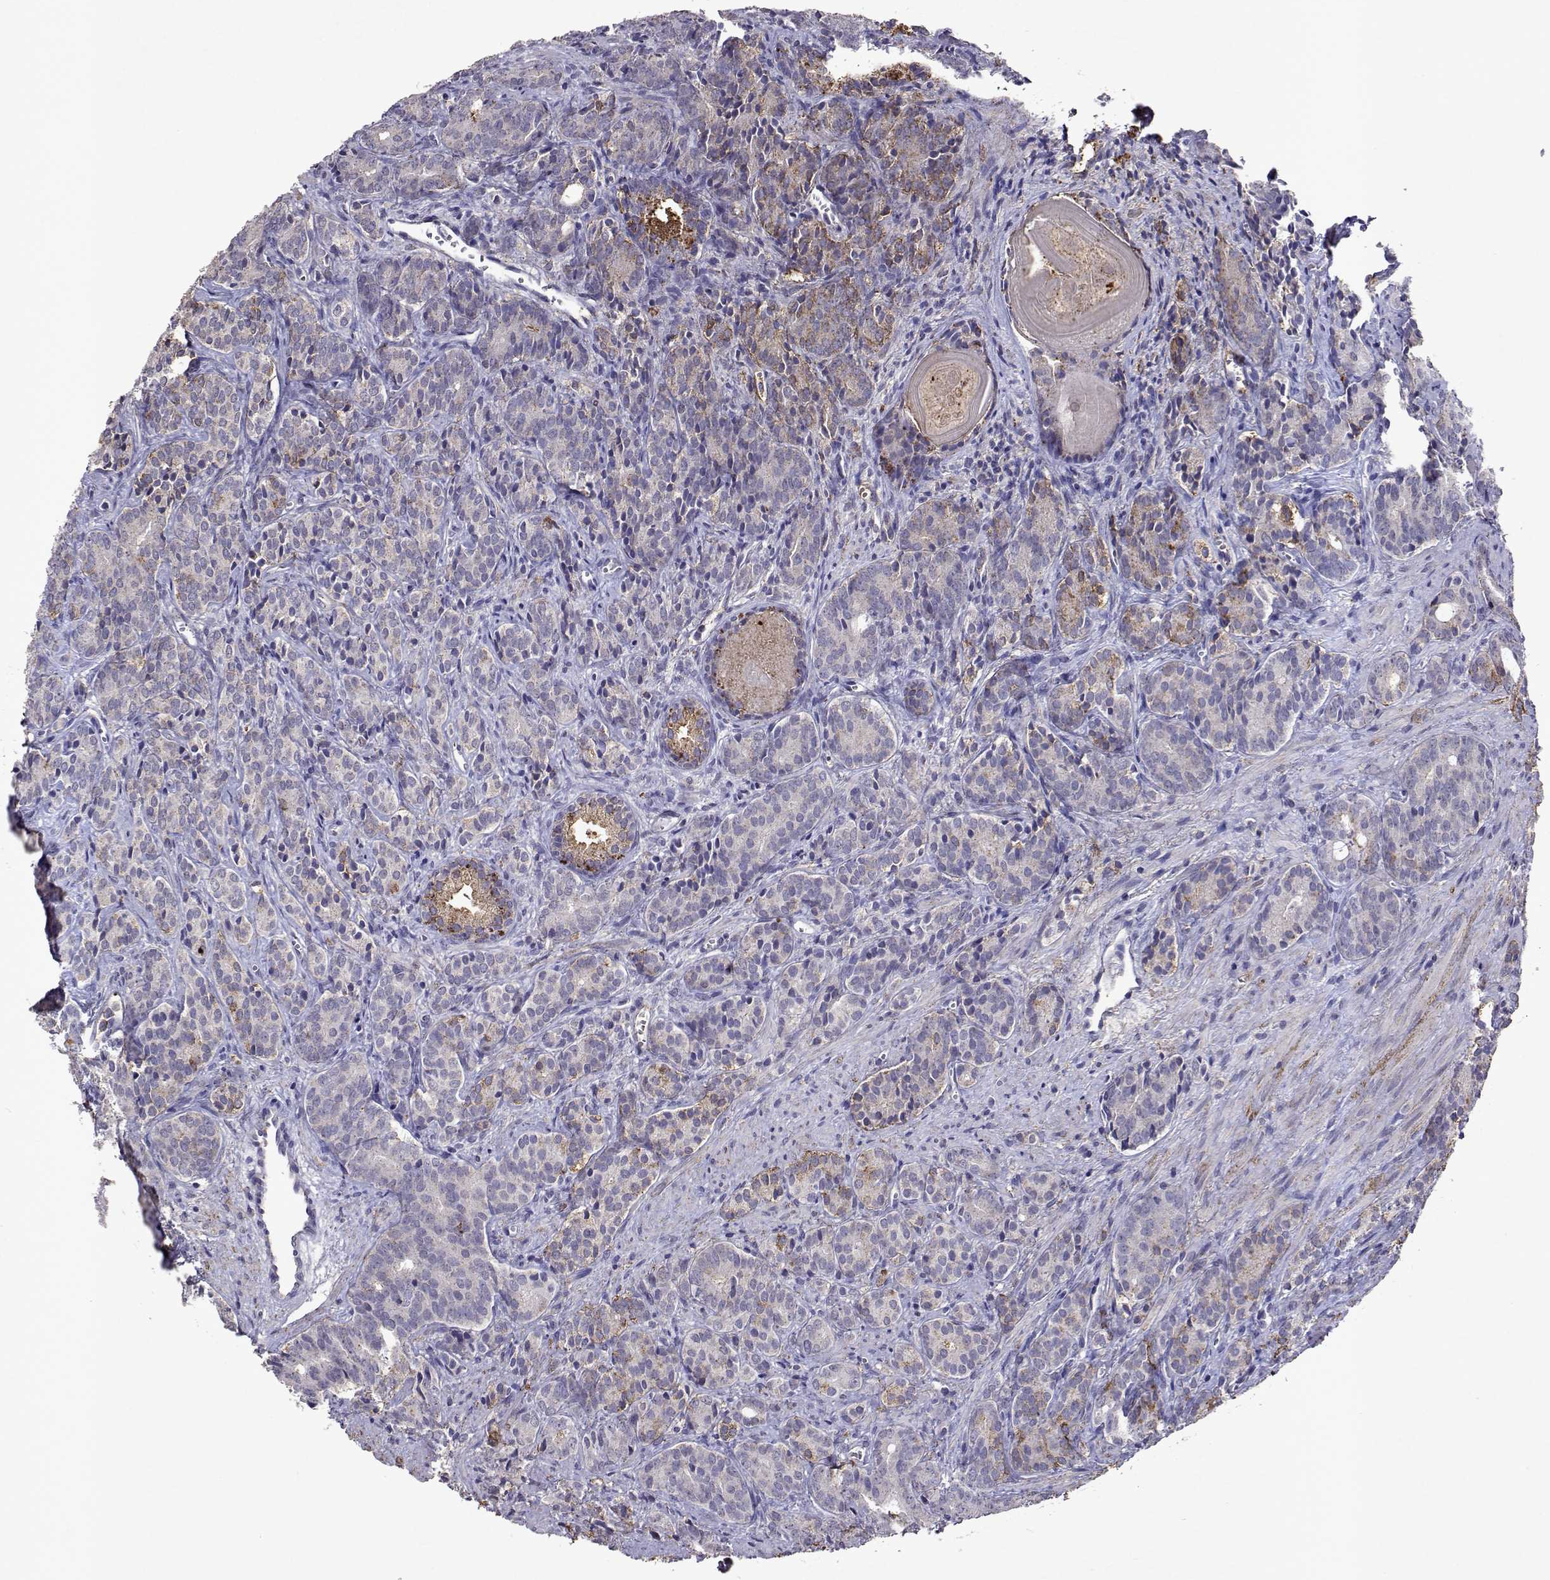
{"staining": {"intensity": "weak", "quantity": "<25%", "location": "cytoplasmic/membranous"}, "tissue": "prostate cancer", "cell_type": "Tumor cells", "image_type": "cancer", "snomed": [{"axis": "morphology", "description": "Adenocarcinoma, High grade"}, {"axis": "topography", "description": "Prostate"}], "caption": "The photomicrograph demonstrates no significant positivity in tumor cells of adenocarcinoma (high-grade) (prostate).", "gene": "DUSP28", "patient": {"sex": "male", "age": 84}}